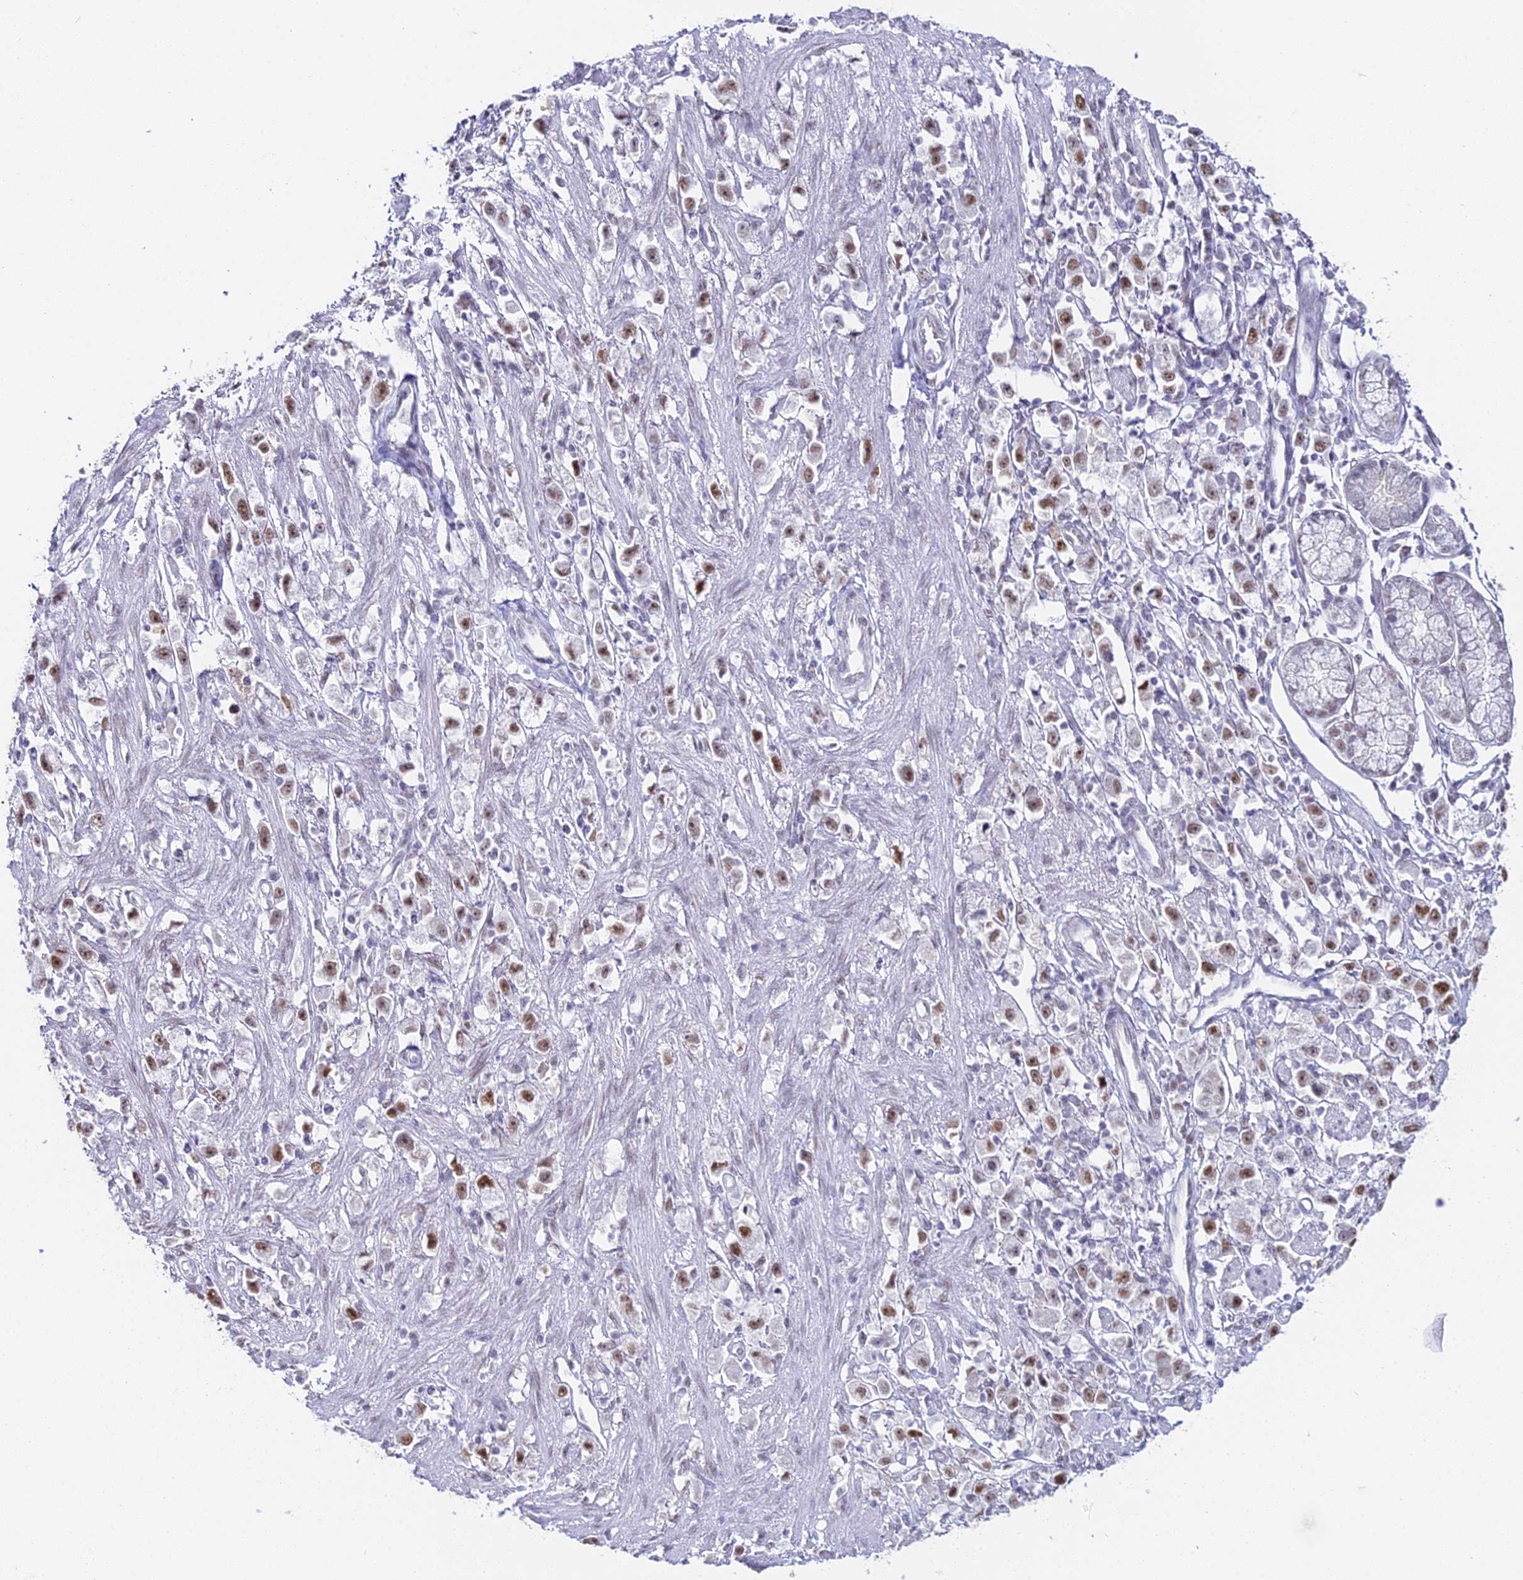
{"staining": {"intensity": "moderate", "quantity": ">75%", "location": "nuclear"}, "tissue": "stomach cancer", "cell_type": "Tumor cells", "image_type": "cancer", "snomed": [{"axis": "morphology", "description": "Adenocarcinoma, NOS"}, {"axis": "topography", "description": "Stomach"}], "caption": "Moderate nuclear positivity for a protein is seen in approximately >75% of tumor cells of adenocarcinoma (stomach) using immunohistochemistry (IHC).", "gene": "RBM12", "patient": {"sex": "female", "age": 59}}